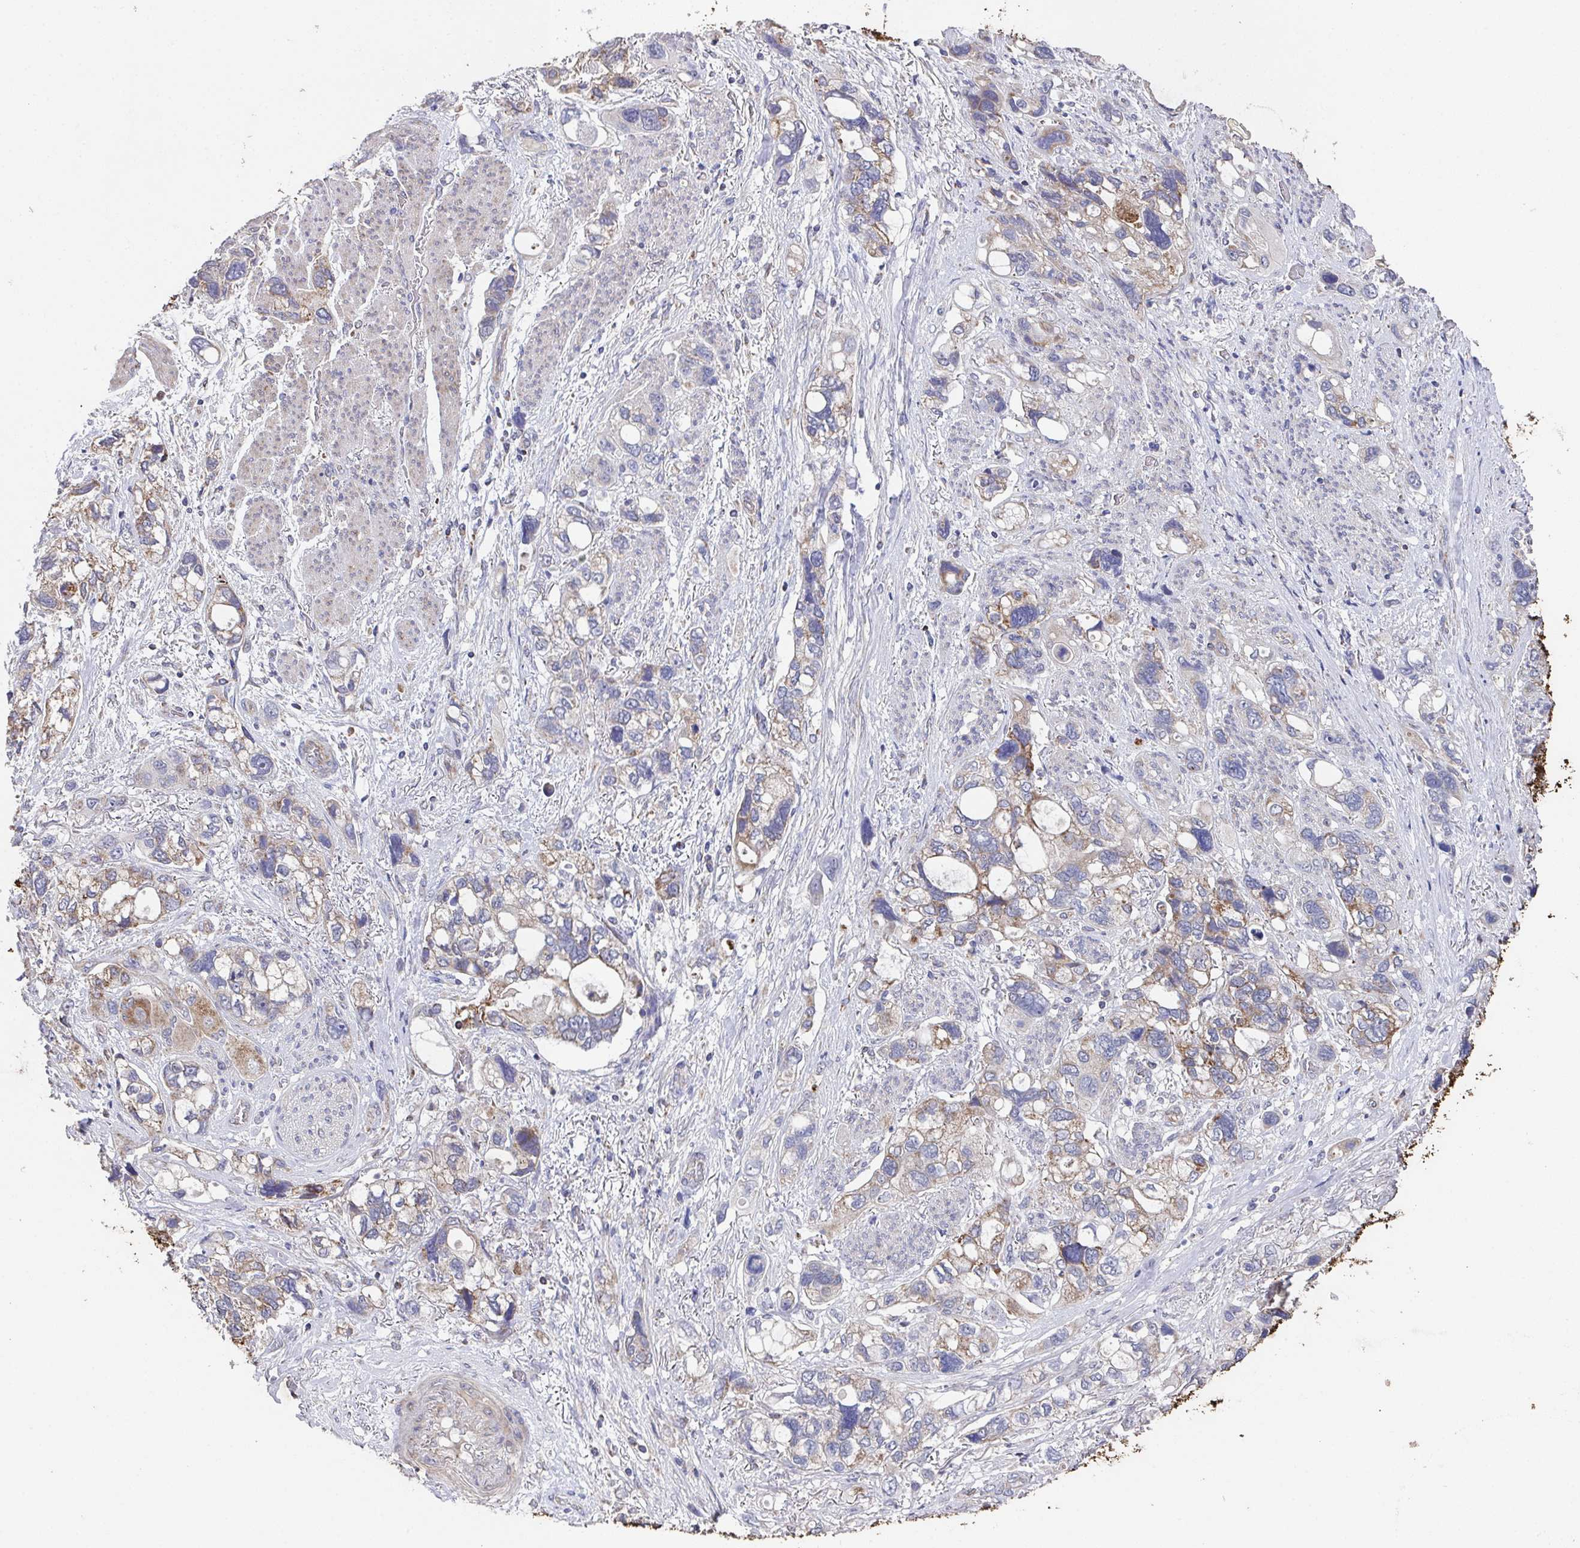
{"staining": {"intensity": "weak", "quantity": "25%-75%", "location": "cytoplasmic/membranous"}, "tissue": "stomach cancer", "cell_type": "Tumor cells", "image_type": "cancer", "snomed": [{"axis": "morphology", "description": "Adenocarcinoma, NOS"}, {"axis": "topography", "description": "Stomach, upper"}], "caption": "An IHC micrograph of neoplastic tissue is shown. Protein staining in brown shows weak cytoplasmic/membranous positivity in stomach adenocarcinoma within tumor cells. The protein is shown in brown color, while the nuclei are stained blue.", "gene": "MT-ND3", "patient": {"sex": "female", "age": 81}}